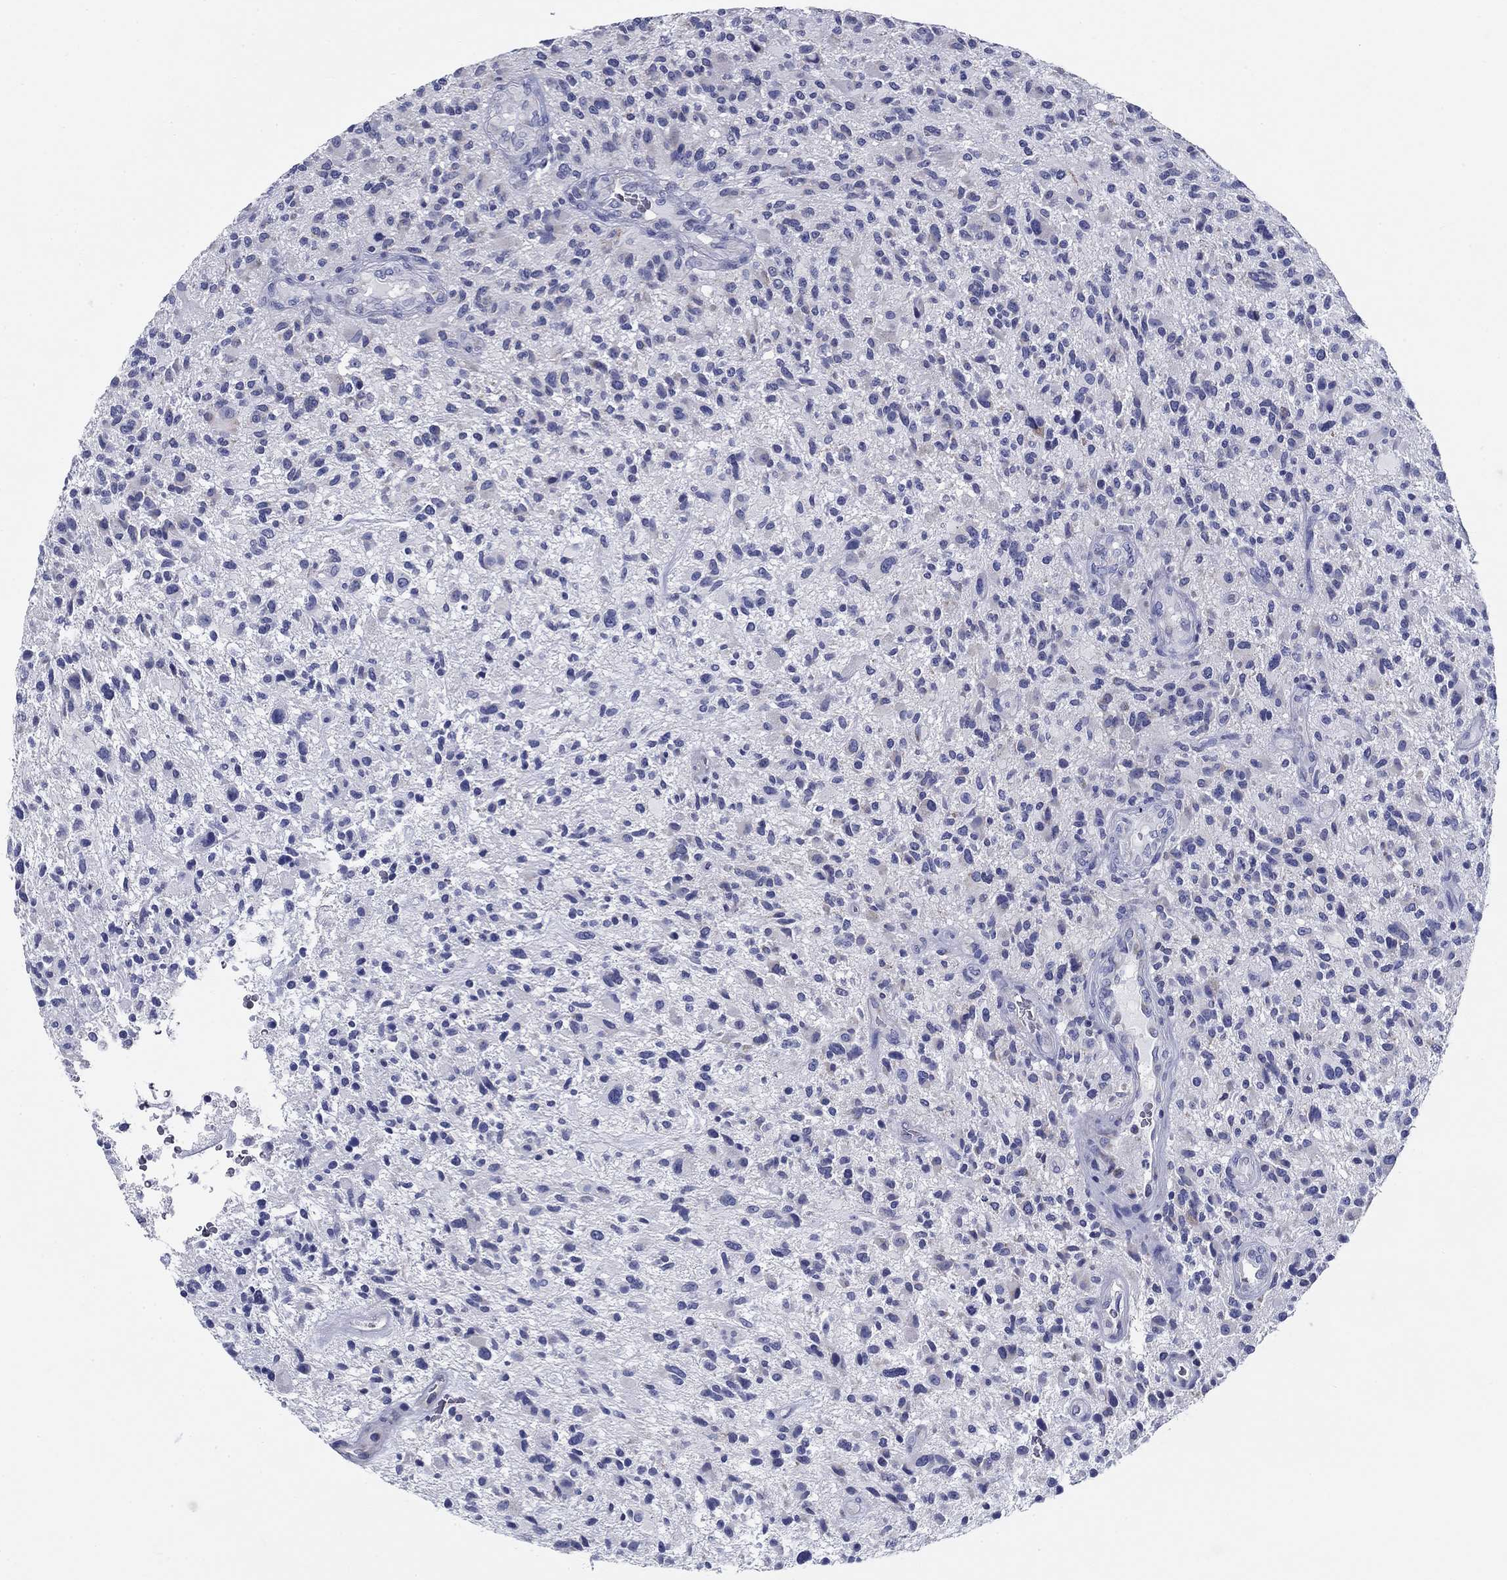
{"staining": {"intensity": "negative", "quantity": "none", "location": "none"}, "tissue": "glioma", "cell_type": "Tumor cells", "image_type": "cancer", "snomed": [{"axis": "morphology", "description": "Glioma, malignant, High grade"}, {"axis": "topography", "description": "Brain"}], "caption": "There is no significant positivity in tumor cells of glioma.", "gene": "UPB1", "patient": {"sex": "male", "age": 47}}